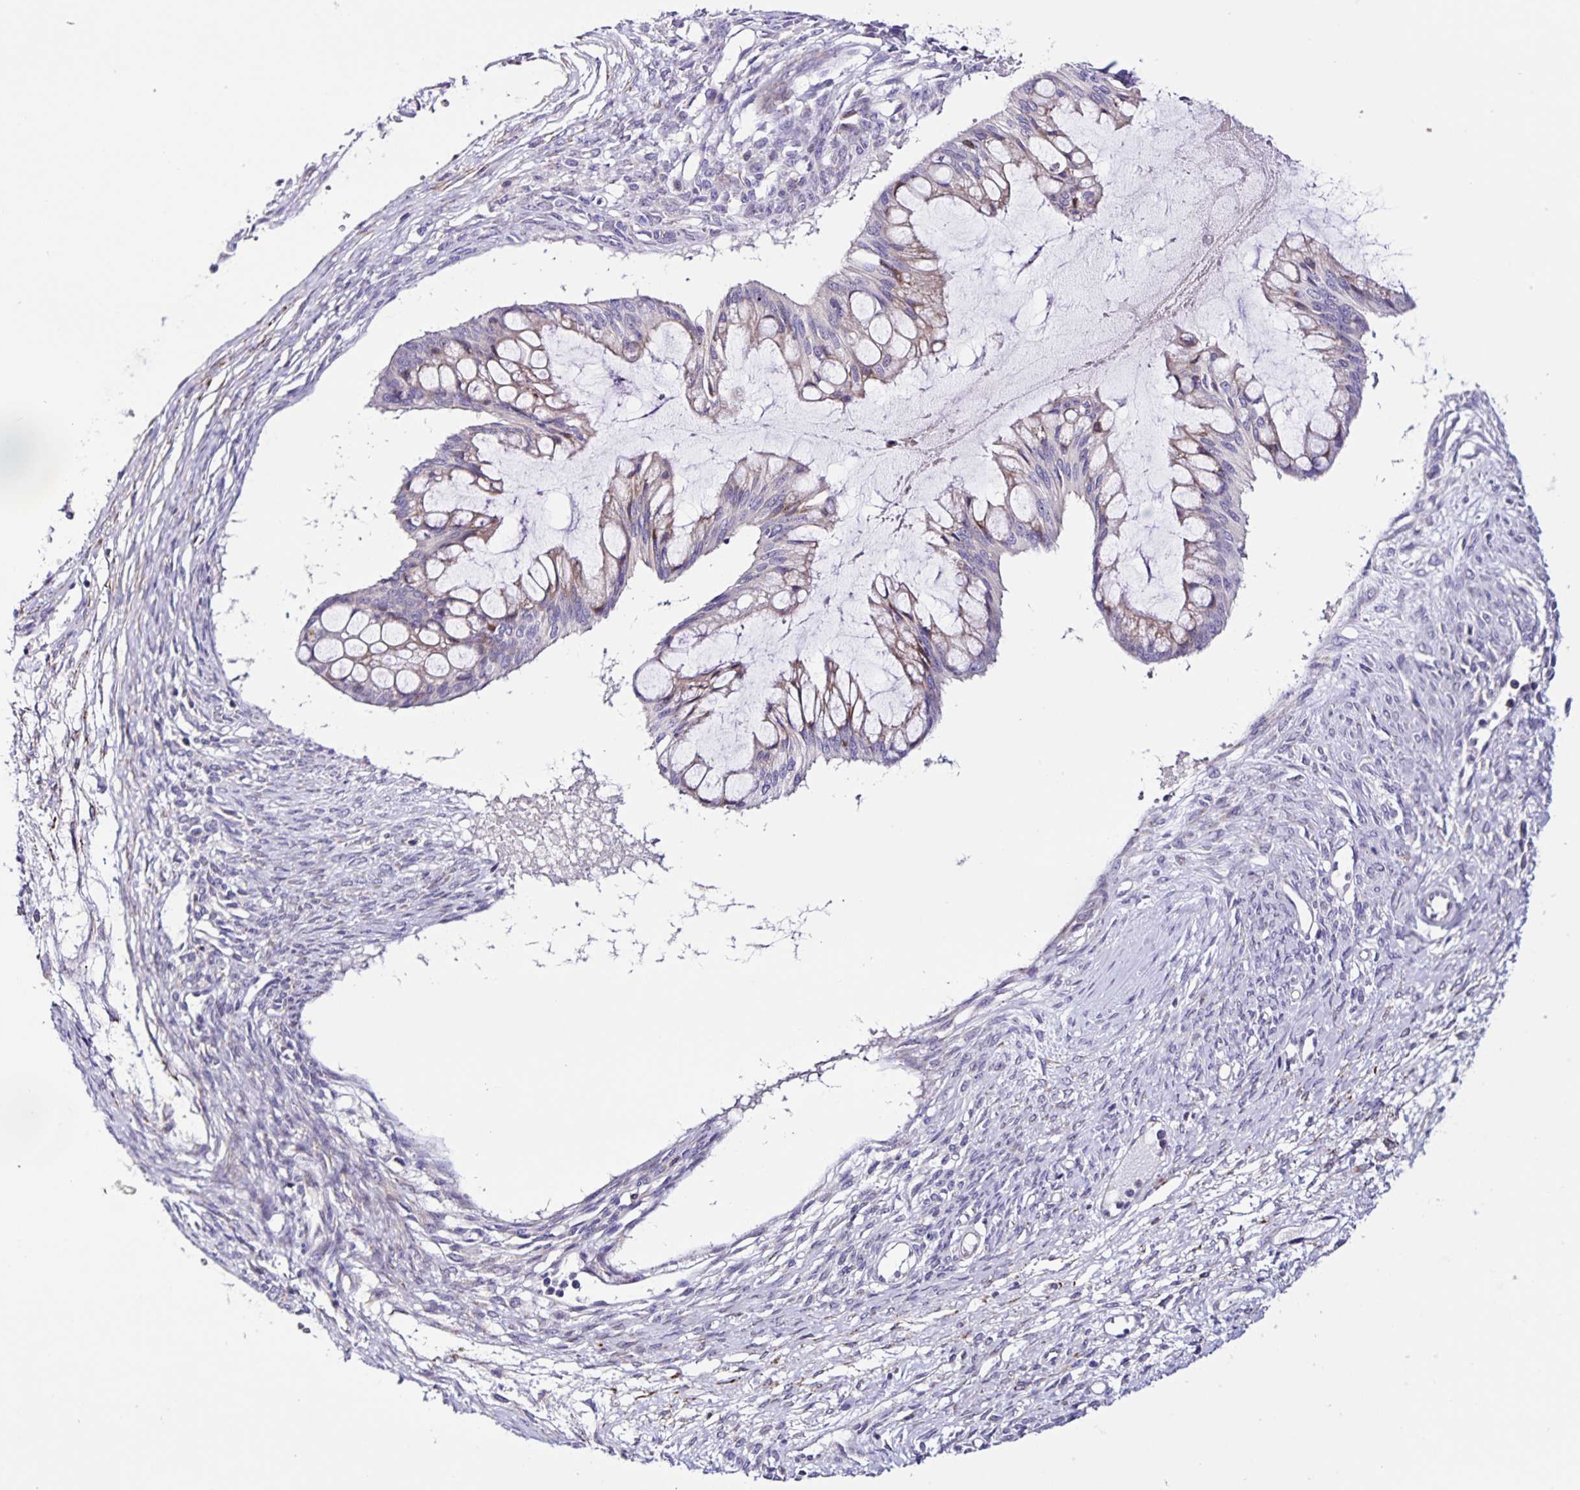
{"staining": {"intensity": "weak", "quantity": "<25%", "location": "cytoplasmic/membranous"}, "tissue": "ovarian cancer", "cell_type": "Tumor cells", "image_type": "cancer", "snomed": [{"axis": "morphology", "description": "Cystadenocarcinoma, mucinous, NOS"}, {"axis": "topography", "description": "Ovary"}], "caption": "Histopathology image shows no significant protein staining in tumor cells of ovarian cancer (mucinous cystadenocarcinoma). Nuclei are stained in blue.", "gene": "RNFT2", "patient": {"sex": "female", "age": 73}}